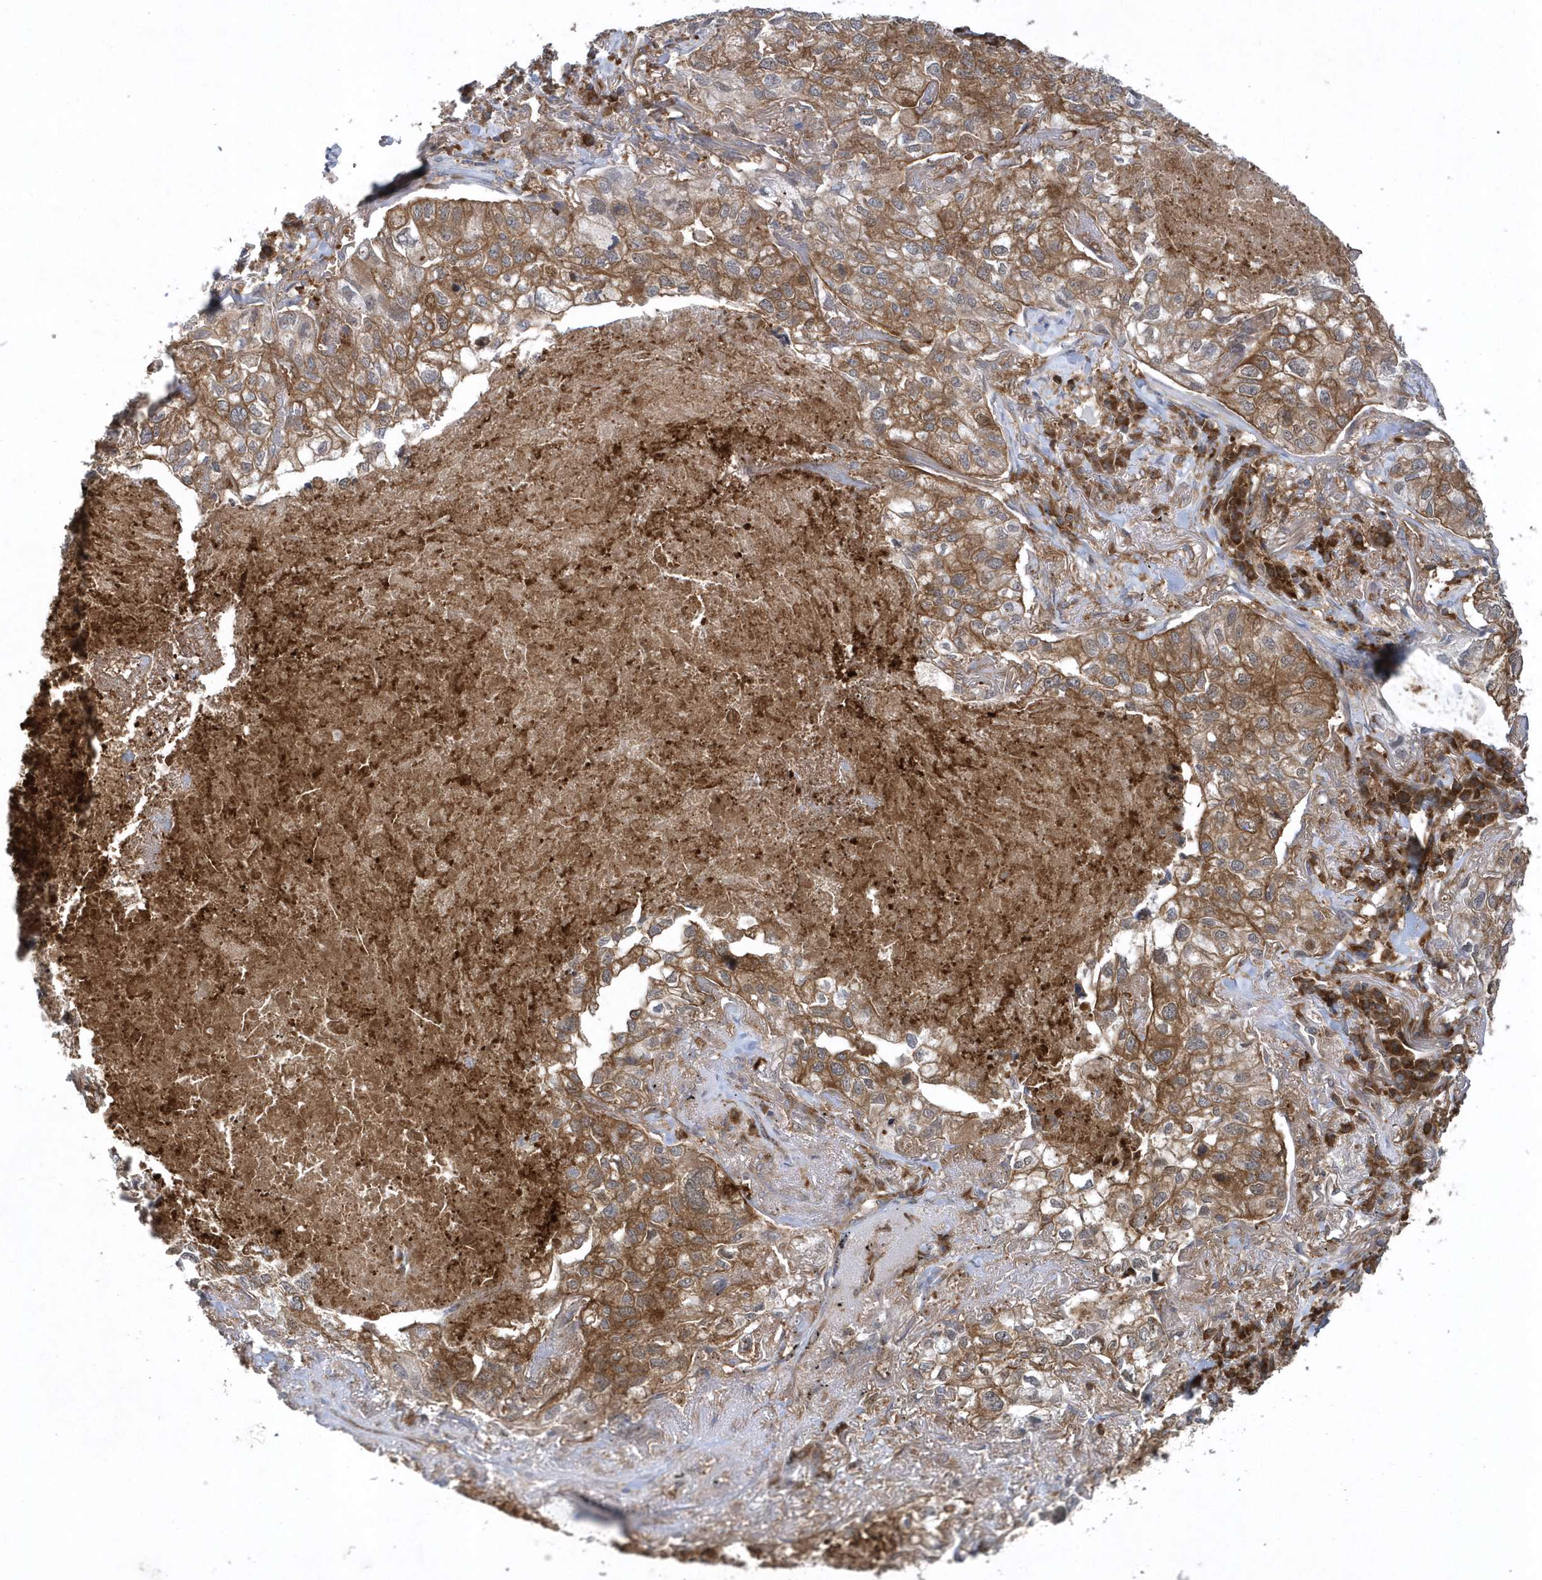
{"staining": {"intensity": "moderate", "quantity": ">75%", "location": "cytoplasmic/membranous"}, "tissue": "lung cancer", "cell_type": "Tumor cells", "image_type": "cancer", "snomed": [{"axis": "morphology", "description": "Adenocarcinoma, NOS"}, {"axis": "topography", "description": "Lung"}], "caption": "Immunohistochemistry (IHC) (DAB) staining of lung cancer (adenocarcinoma) displays moderate cytoplasmic/membranous protein positivity in approximately >75% of tumor cells.", "gene": "PAICS", "patient": {"sex": "male", "age": 65}}